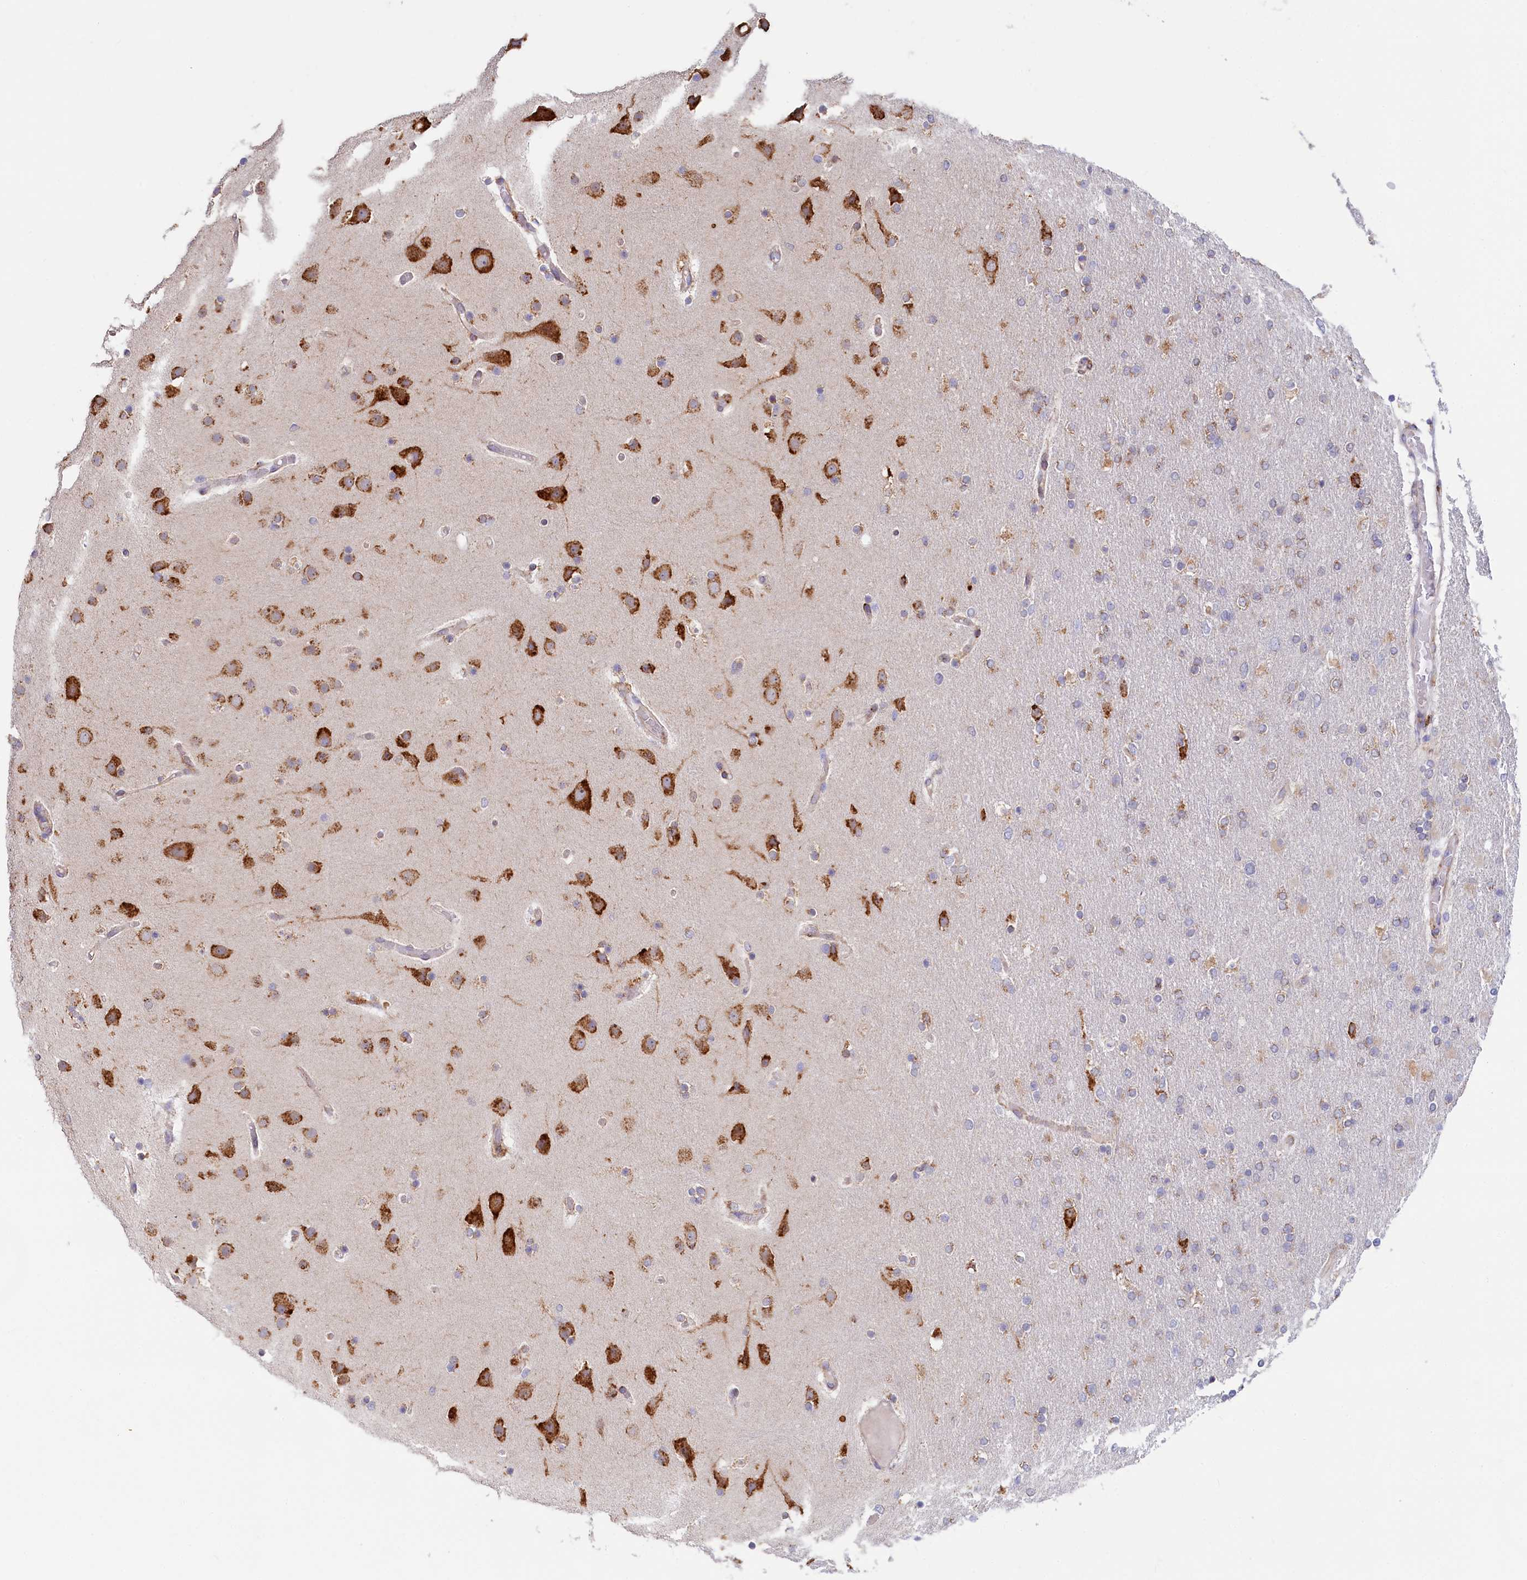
{"staining": {"intensity": "weak", "quantity": "<25%", "location": "cytoplasmic/membranous"}, "tissue": "glioma", "cell_type": "Tumor cells", "image_type": "cancer", "snomed": [{"axis": "morphology", "description": "Glioma, malignant, High grade"}, {"axis": "topography", "description": "Cerebral cortex"}], "caption": "Immunohistochemical staining of glioma exhibits no significant positivity in tumor cells. (Brightfield microscopy of DAB IHC at high magnification).", "gene": "CHID1", "patient": {"sex": "female", "age": 36}}